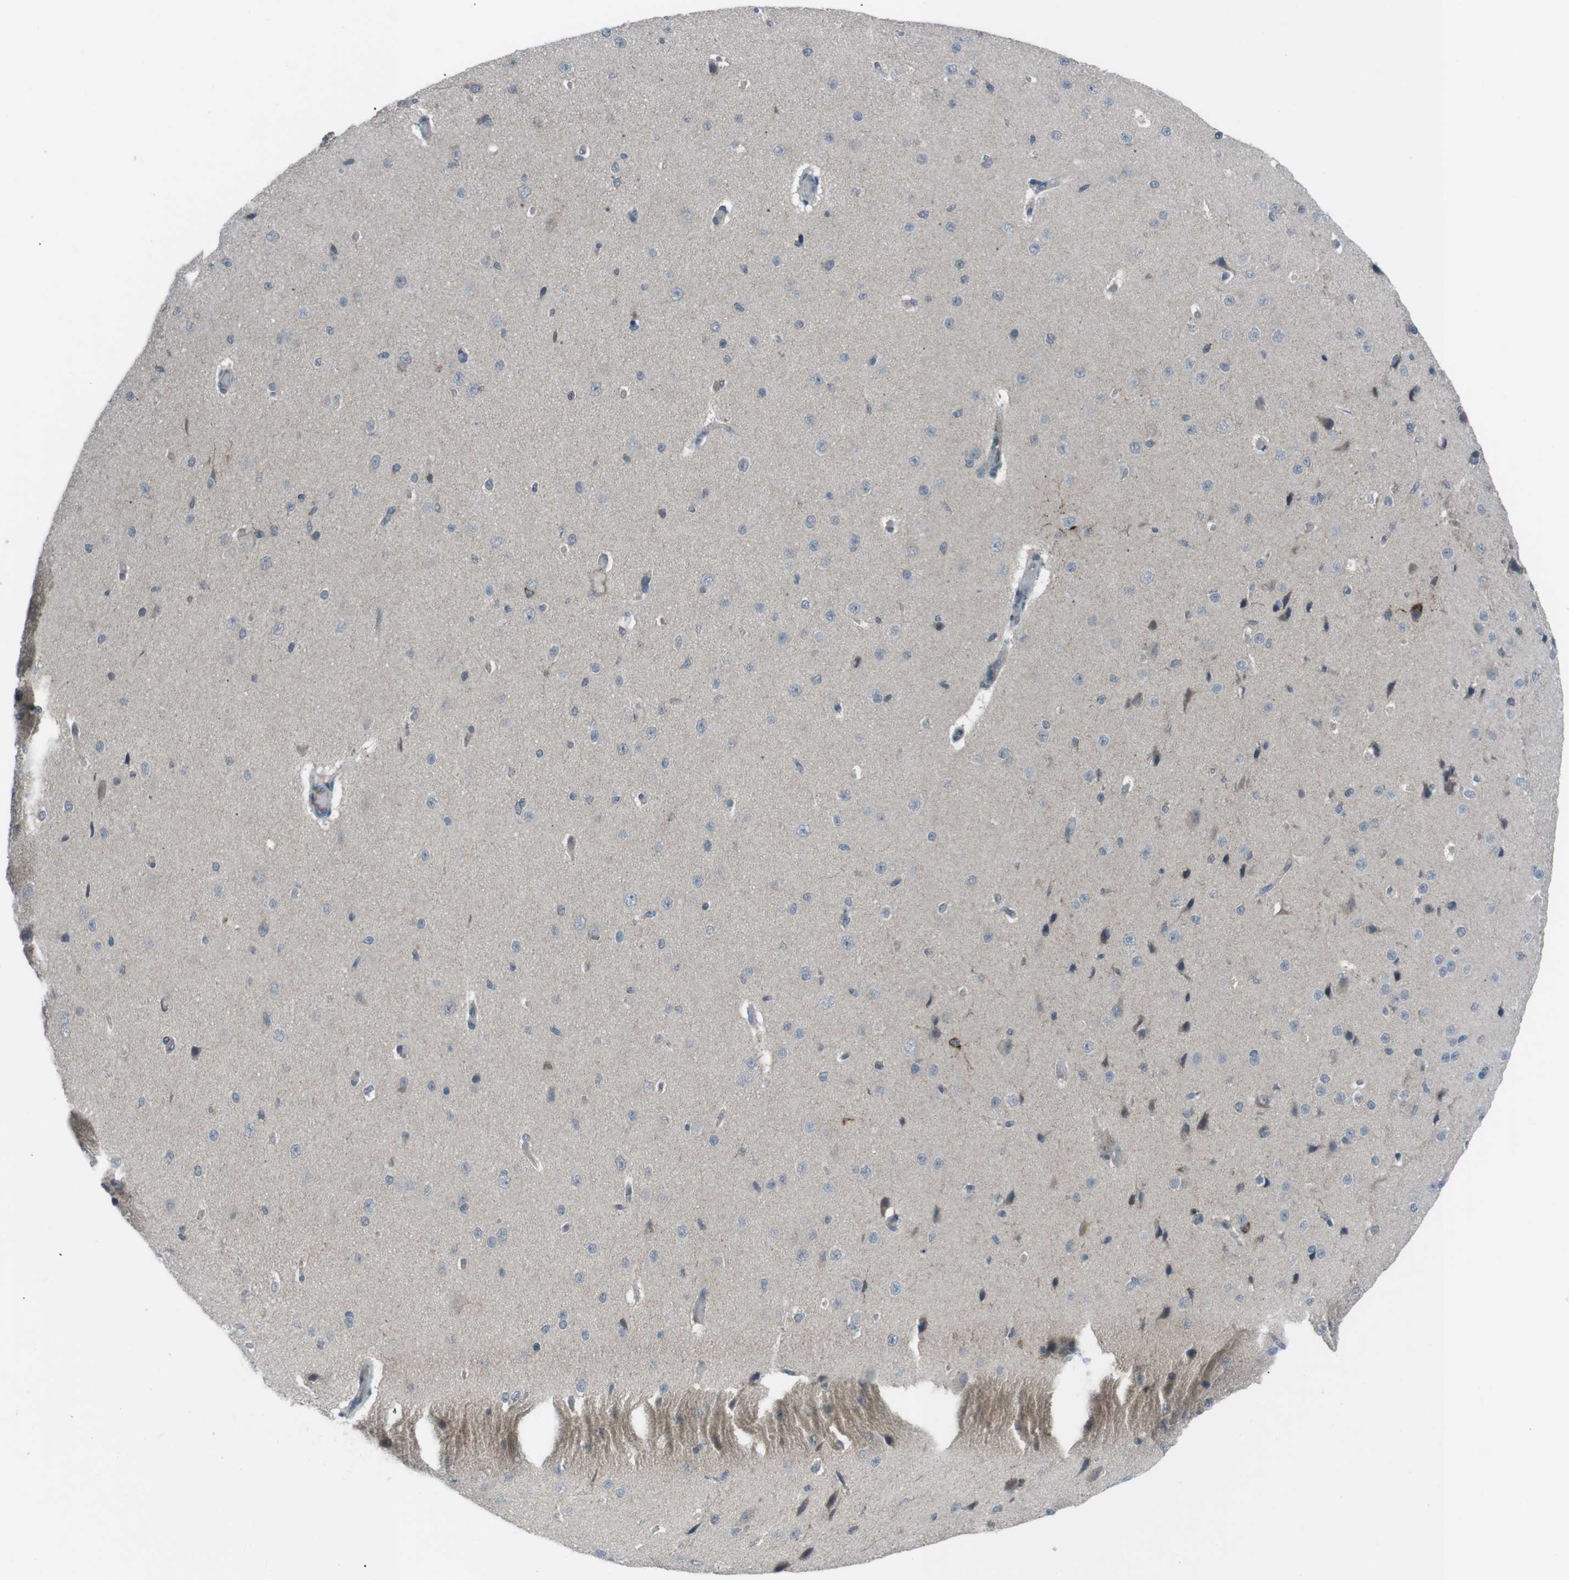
{"staining": {"intensity": "negative", "quantity": "none", "location": "none"}, "tissue": "cerebral cortex", "cell_type": "Endothelial cells", "image_type": "normal", "snomed": [{"axis": "morphology", "description": "Normal tissue, NOS"}, {"axis": "morphology", "description": "Developmental malformation"}, {"axis": "topography", "description": "Cerebral cortex"}], "caption": "Immunohistochemistry (IHC) micrograph of unremarkable cerebral cortex: cerebral cortex stained with DAB (3,3'-diaminobenzidine) demonstrates no significant protein staining in endothelial cells. The staining was performed using DAB (3,3'-diaminobenzidine) to visualize the protein expression in brown, while the nuclei were stained in blue with hematoxylin (Magnification: 20x).", "gene": "FCRLA", "patient": {"sex": "female", "age": 30}}